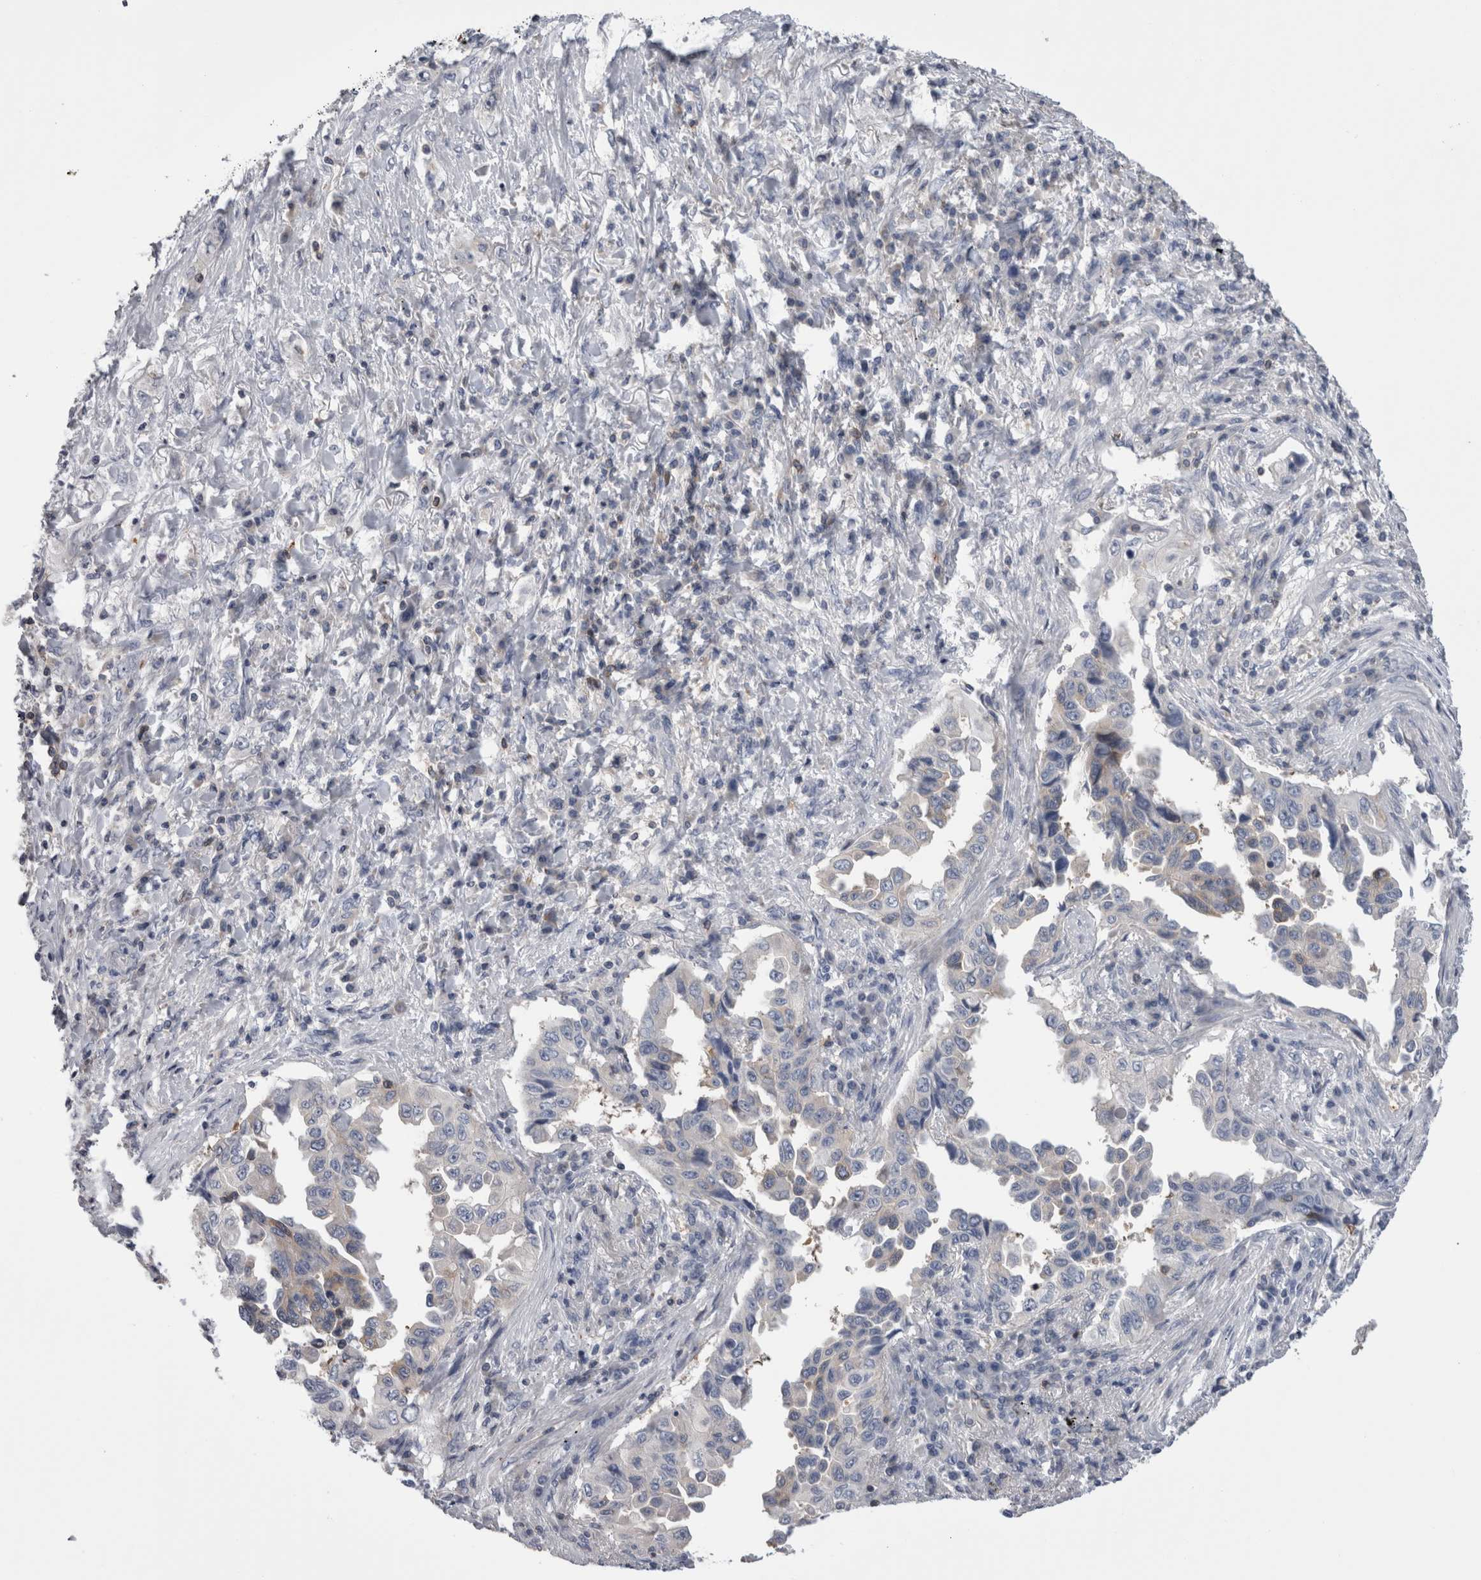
{"staining": {"intensity": "negative", "quantity": "none", "location": "none"}, "tissue": "lung cancer", "cell_type": "Tumor cells", "image_type": "cancer", "snomed": [{"axis": "morphology", "description": "Adenocarcinoma, NOS"}, {"axis": "topography", "description": "Lung"}], "caption": "IHC image of human adenocarcinoma (lung) stained for a protein (brown), which shows no staining in tumor cells. (DAB immunohistochemistry, high magnification).", "gene": "DCTN6", "patient": {"sex": "female", "age": 51}}